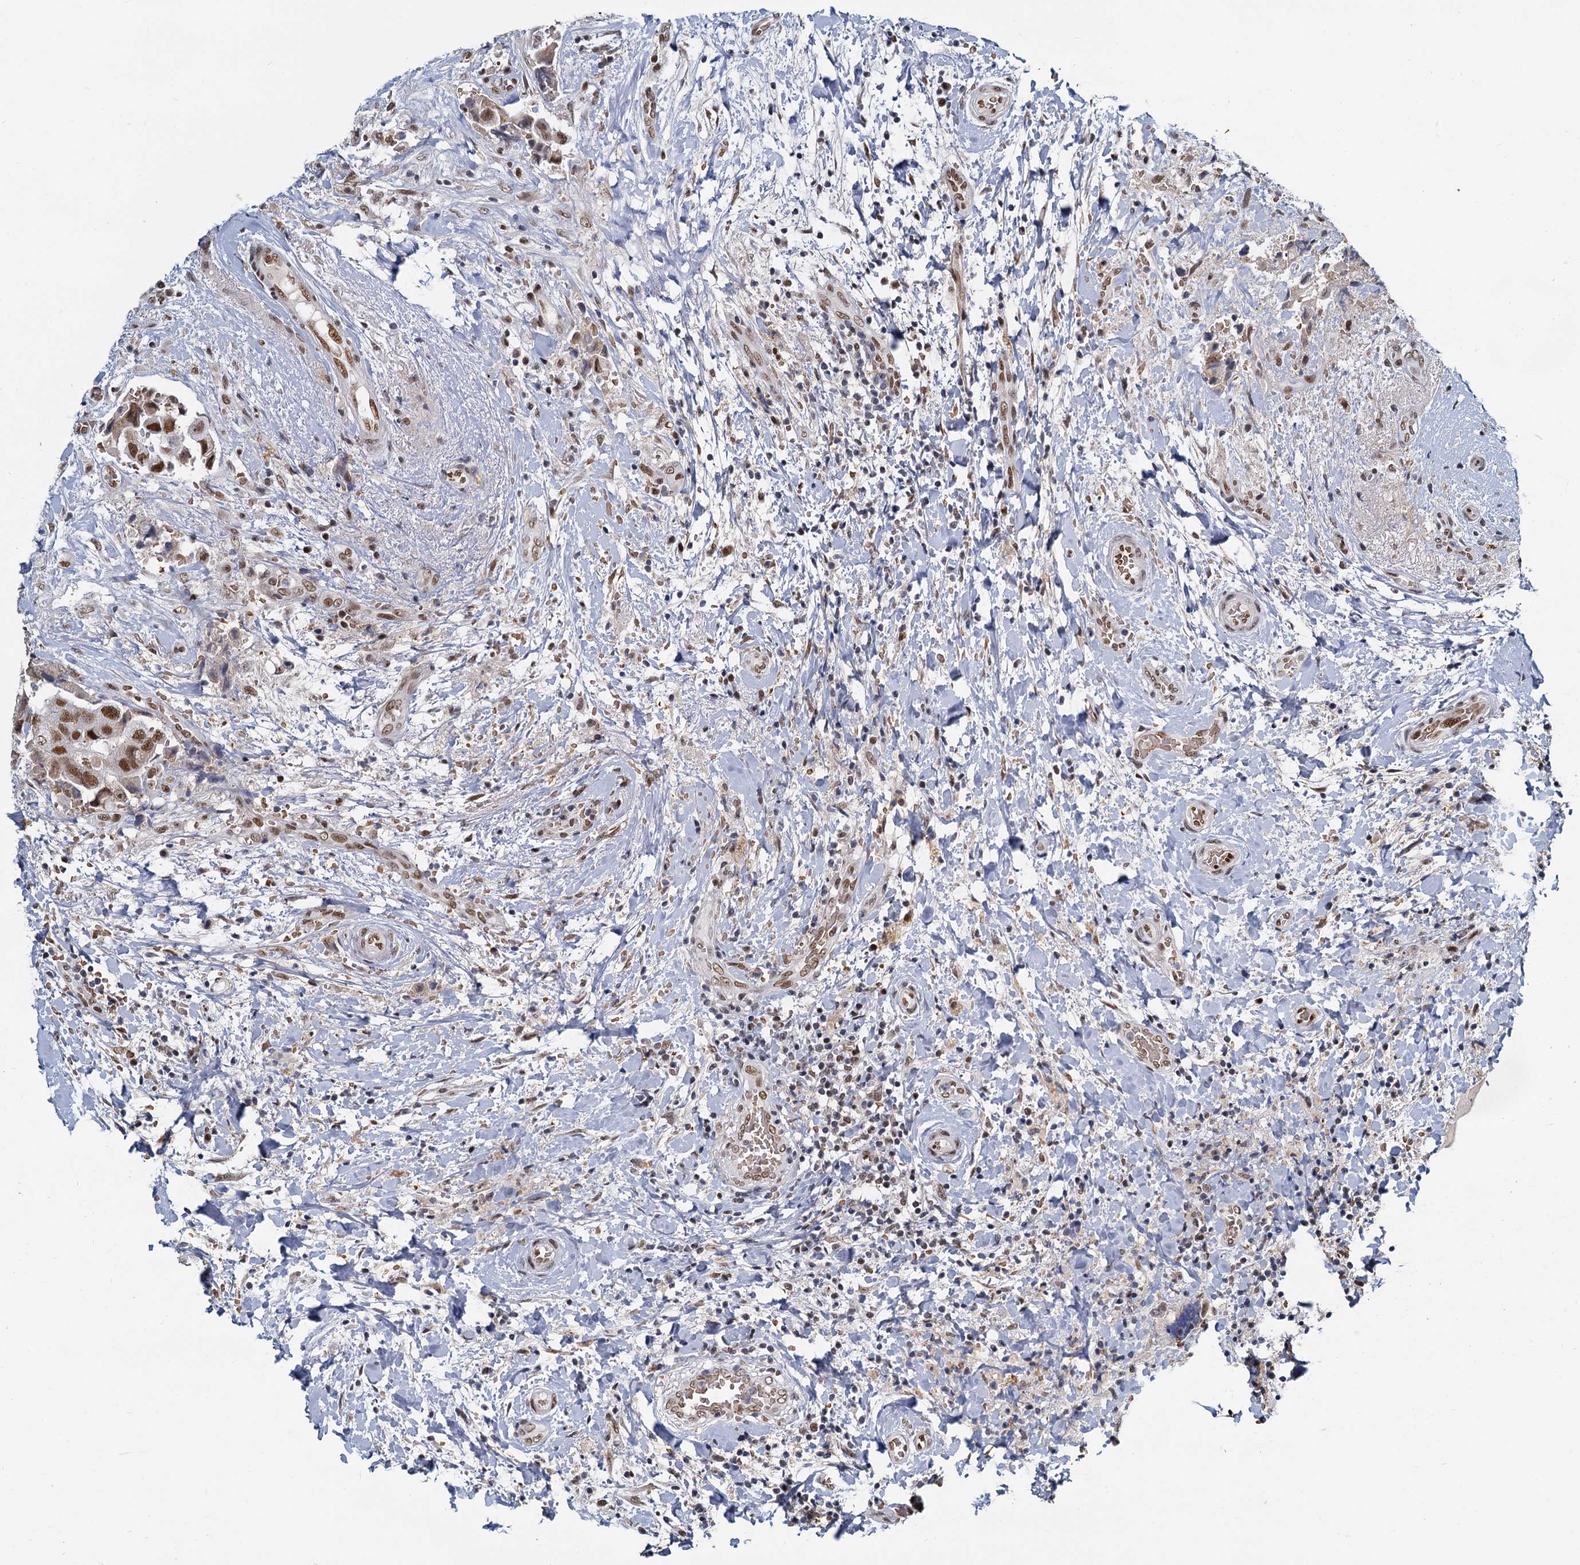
{"staining": {"intensity": "strong", "quantity": ">75%", "location": "nuclear"}, "tissue": "breast cancer", "cell_type": "Tumor cells", "image_type": "cancer", "snomed": [{"axis": "morphology", "description": "Normal tissue, NOS"}, {"axis": "morphology", "description": "Duct carcinoma"}, {"axis": "topography", "description": "Breast"}], "caption": "Approximately >75% of tumor cells in human breast infiltrating ductal carcinoma exhibit strong nuclear protein positivity as visualized by brown immunohistochemical staining.", "gene": "RPRD1A", "patient": {"sex": "female", "age": 62}}